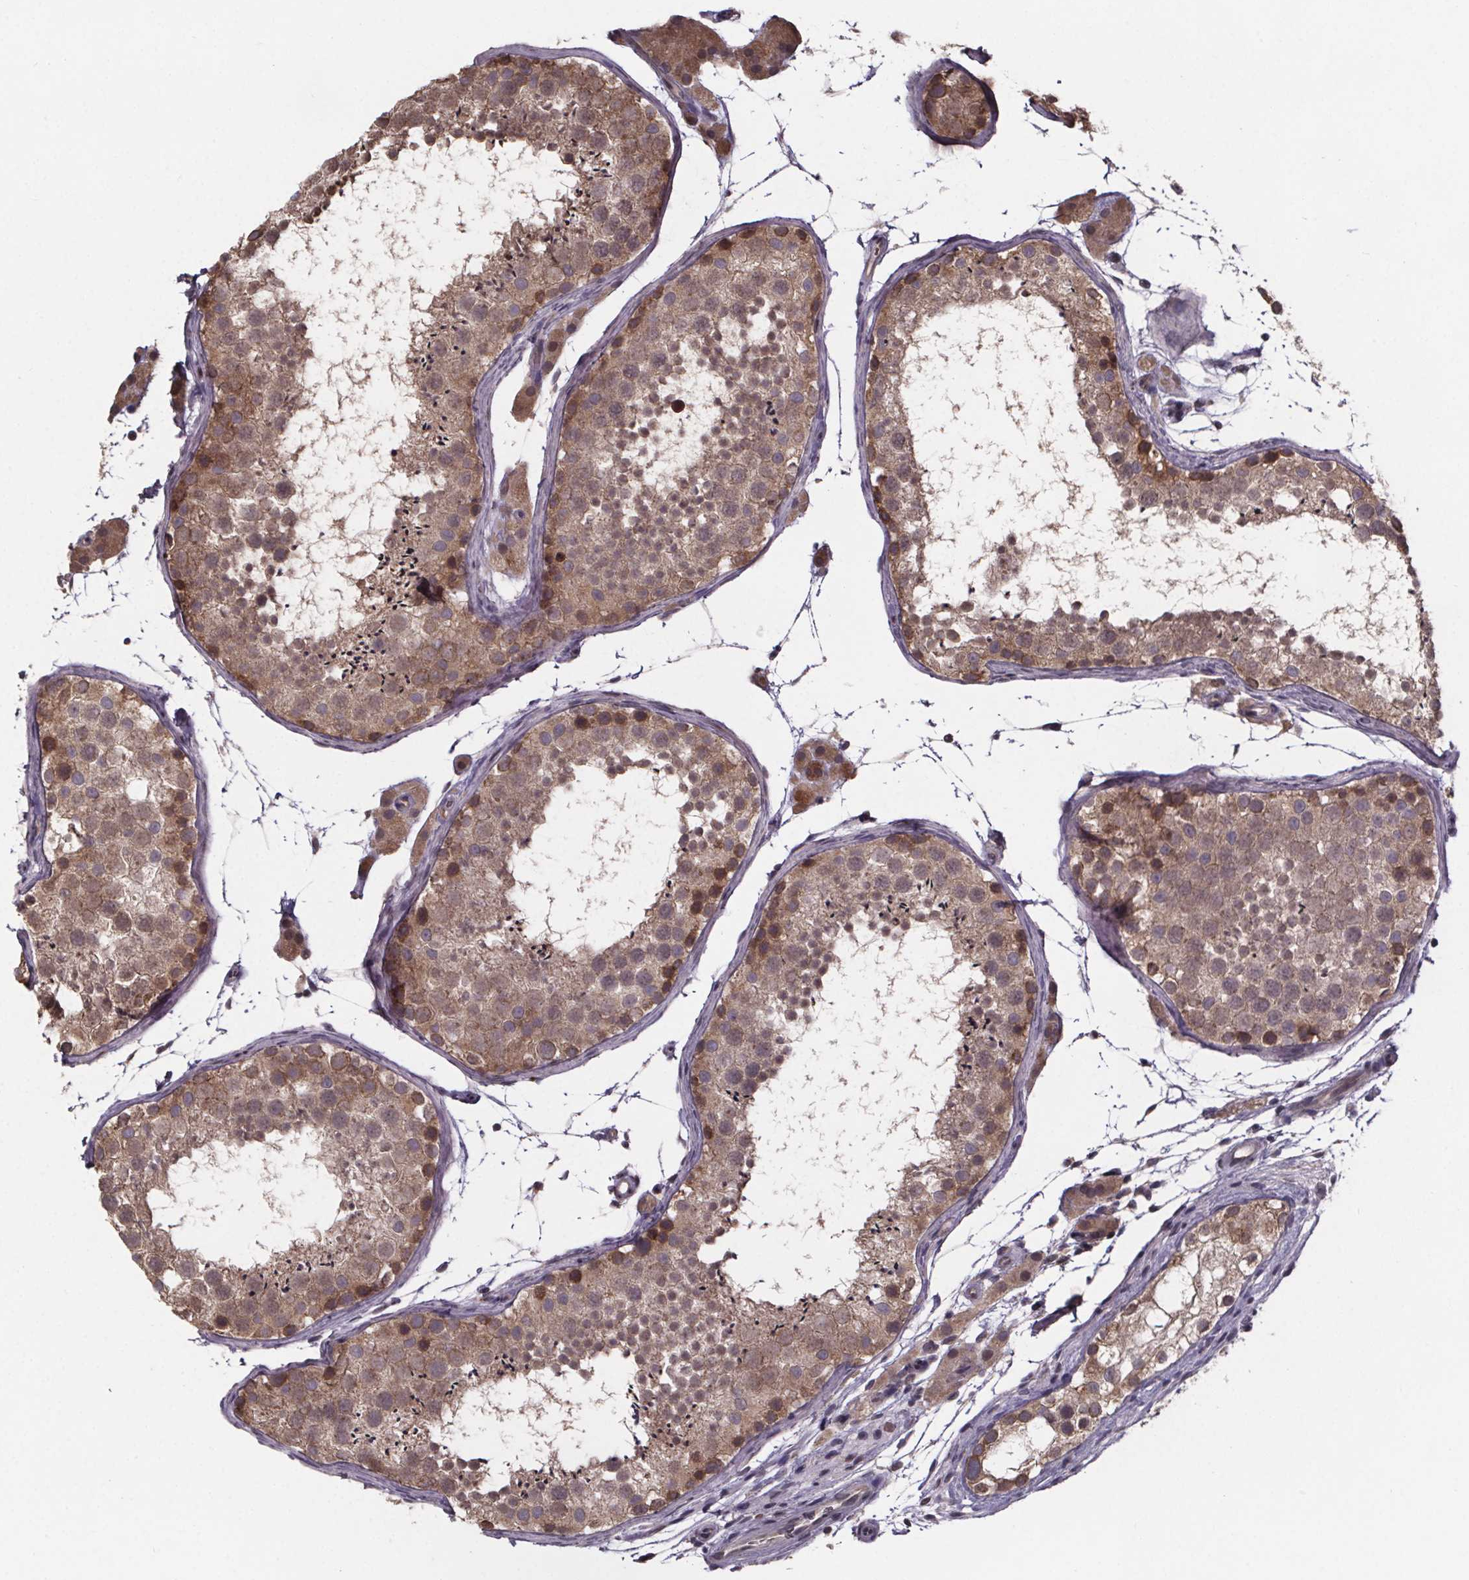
{"staining": {"intensity": "moderate", "quantity": ">75%", "location": "cytoplasmic/membranous"}, "tissue": "testis", "cell_type": "Cells in seminiferous ducts", "image_type": "normal", "snomed": [{"axis": "morphology", "description": "Normal tissue, NOS"}, {"axis": "topography", "description": "Testis"}], "caption": "Immunohistochemistry (IHC) (DAB) staining of normal testis exhibits moderate cytoplasmic/membranous protein expression in approximately >75% of cells in seminiferous ducts. The protein is shown in brown color, while the nuclei are stained blue.", "gene": "SAT1", "patient": {"sex": "male", "age": 41}}